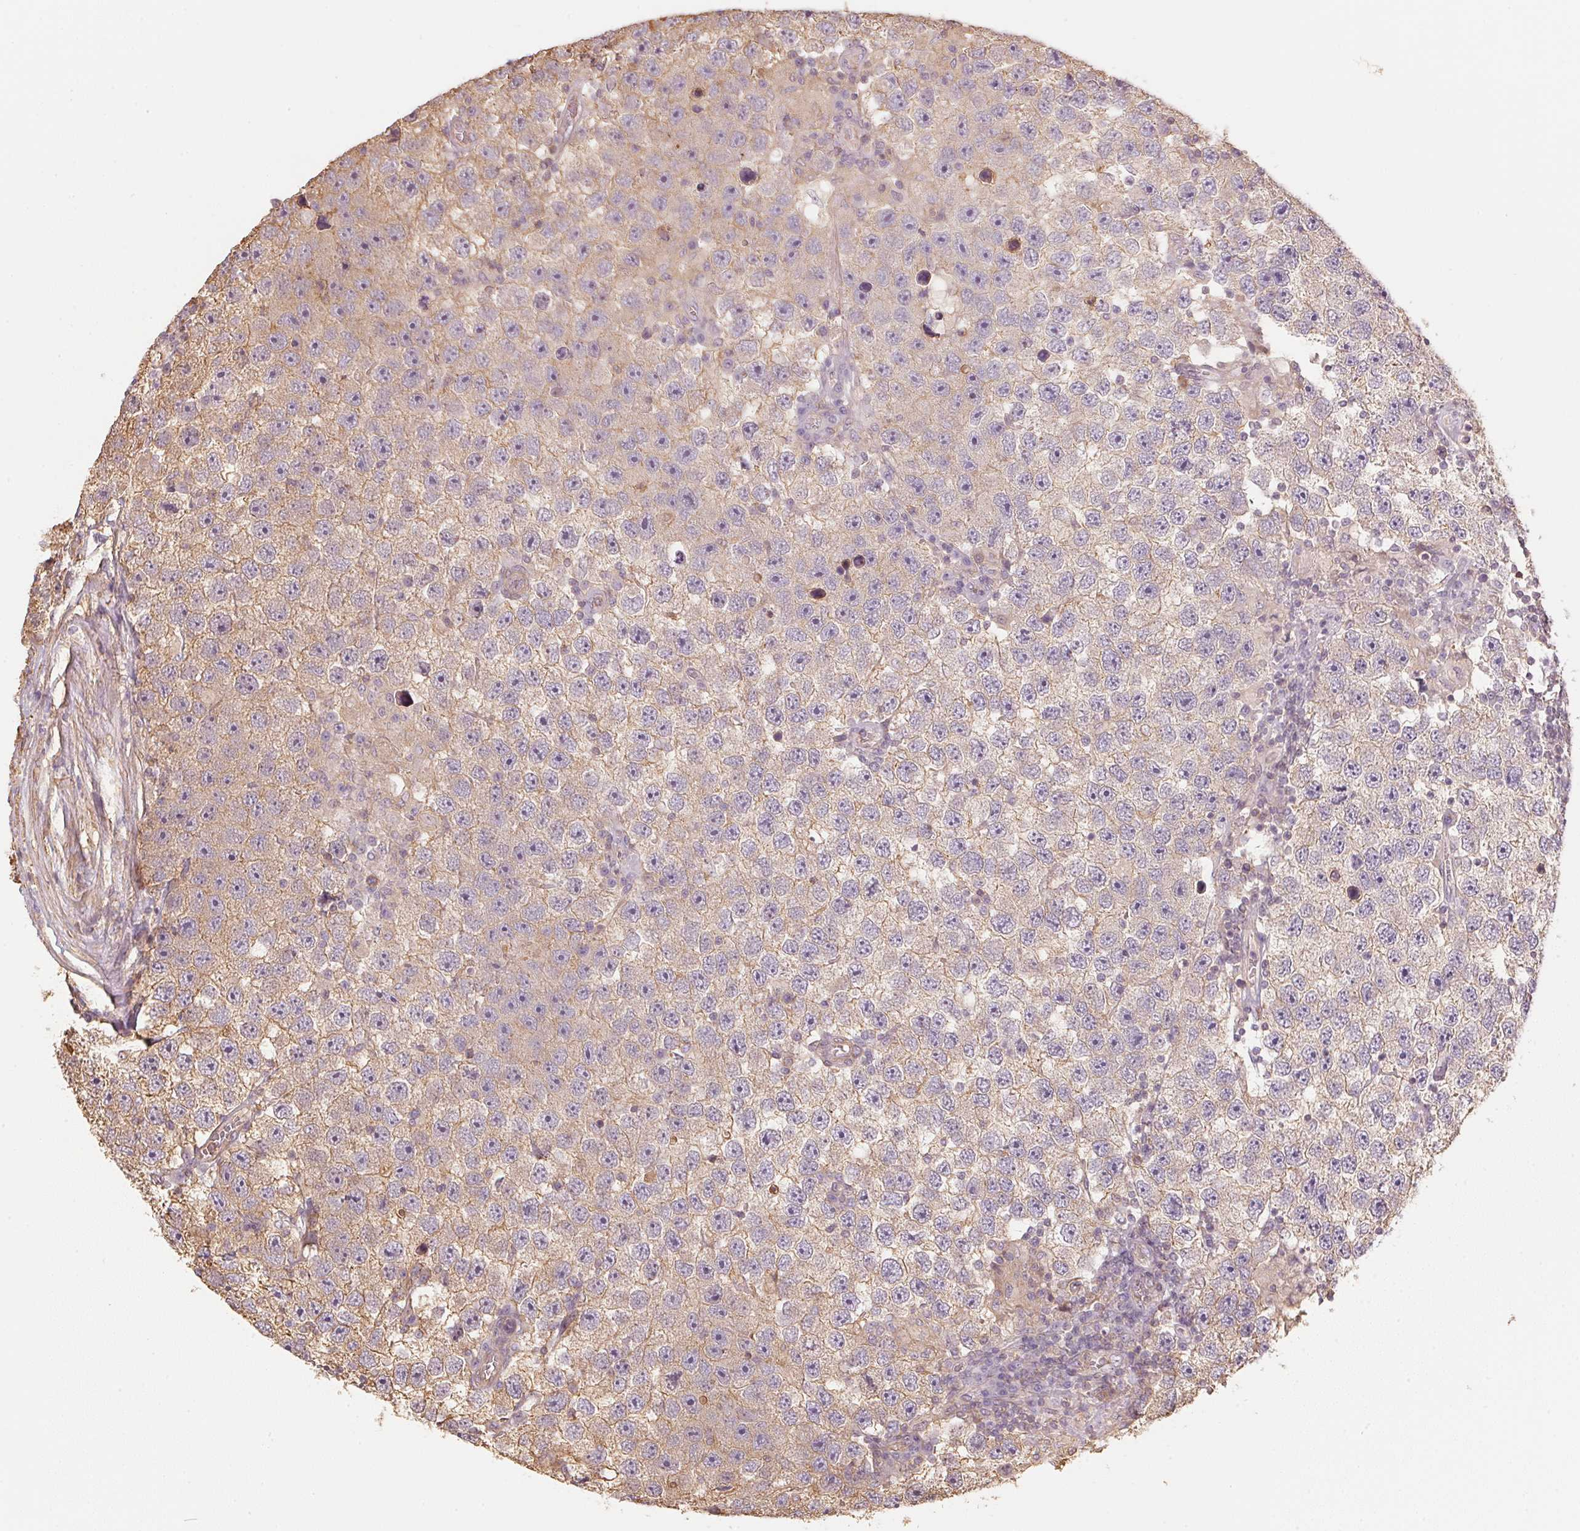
{"staining": {"intensity": "weak", "quantity": "25%-75%", "location": "cytoplasmic/membranous"}, "tissue": "testis cancer", "cell_type": "Tumor cells", "image_type": "cancer", "snomed": [{"axis": "morphology", "description": "Seminoma, NOS"}, {"axis": "topography", "description": "Testis"}], "caption": "Testis cancer (seminoma) was stained to show a protein in brown. There is low levels of weak cytoplasmic/membranous staining in about 25%-75% of tumor cells.", "gene": "QDPR", "patient": {"sex": "male", "age": 26}}